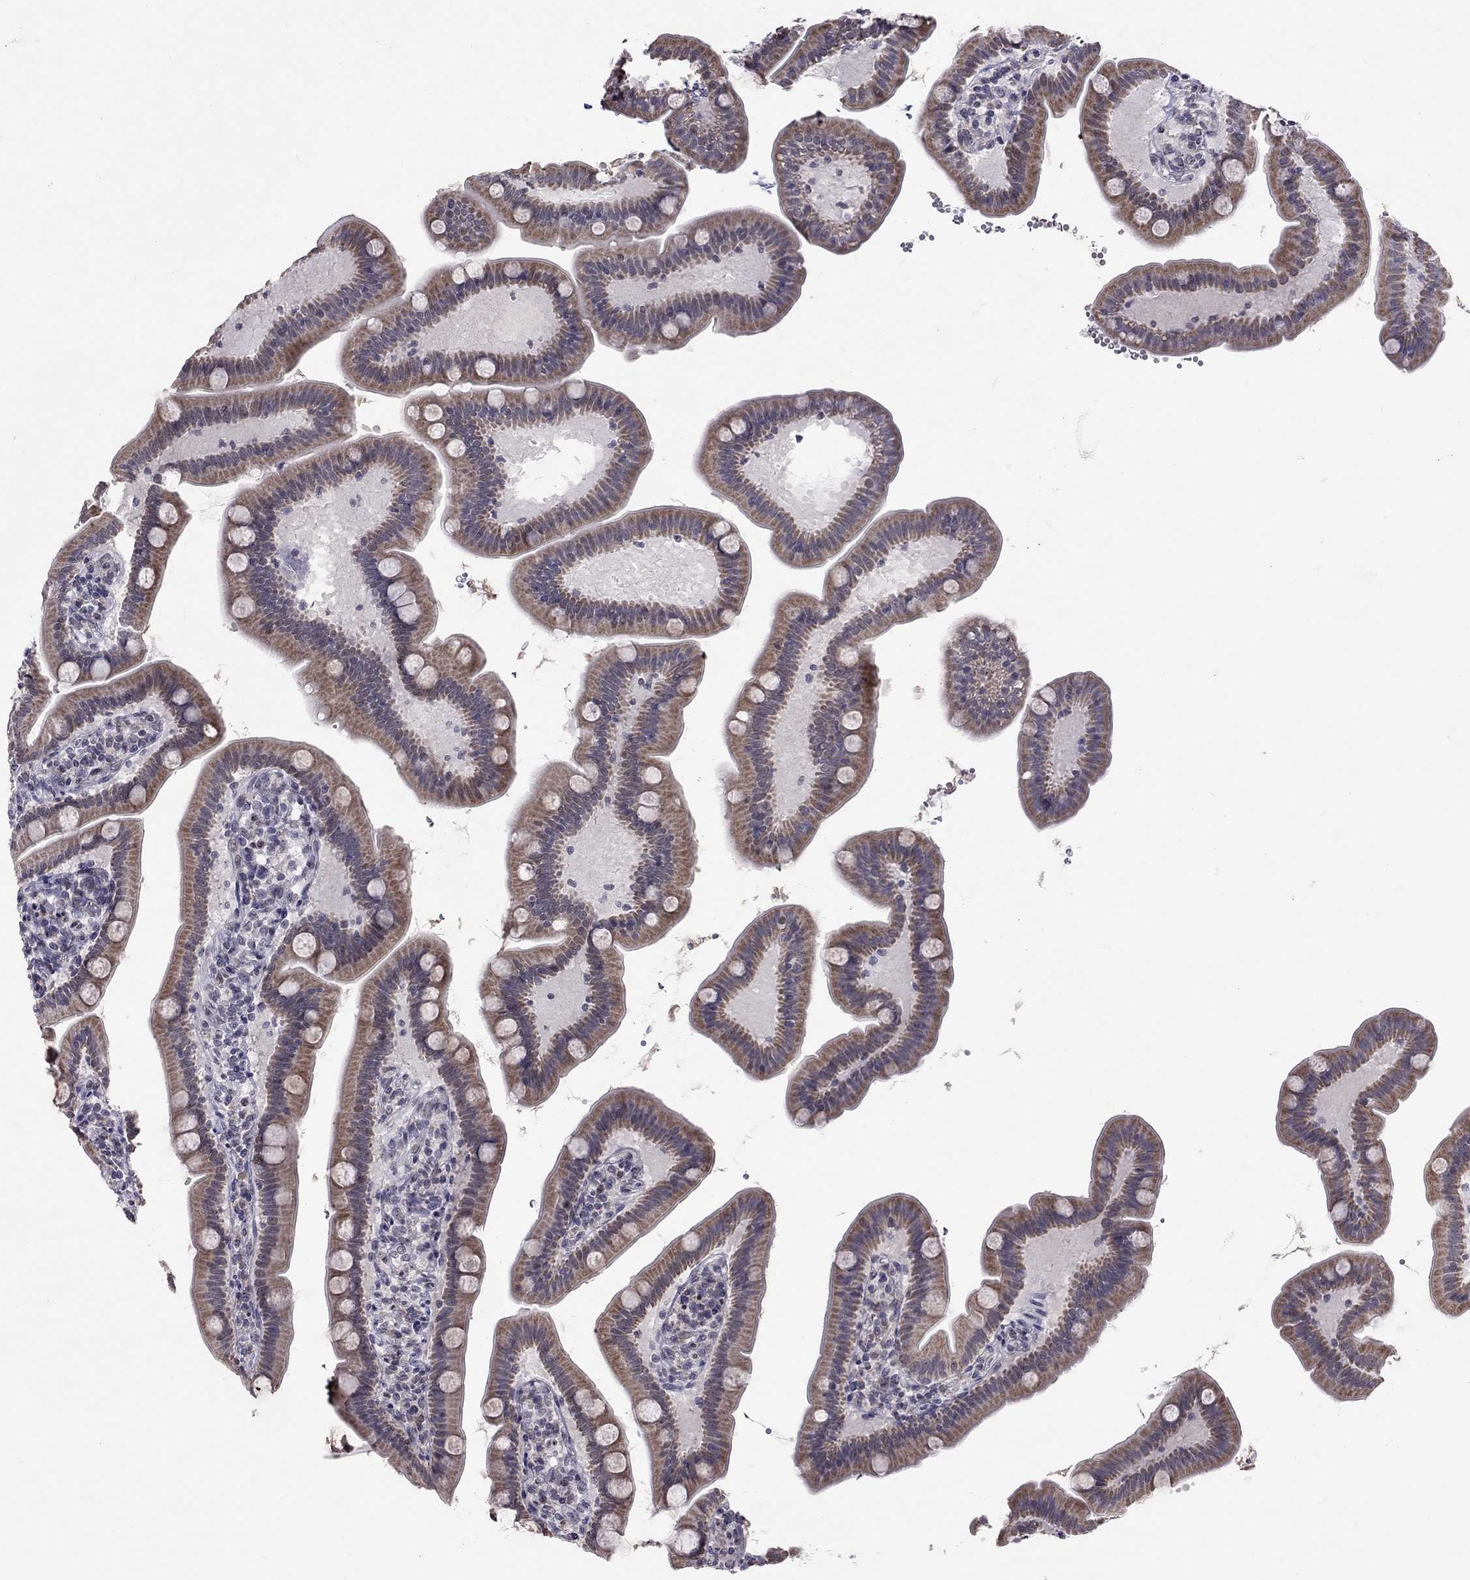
{"staining": {"intensity": "moderate", "quantity": "<25%", "location": "cytoplasmic/membranous"}, "tissue": "small intestine", "cell_type": "Glandular cells", "image_type": "normal", "snomed": [{"axis": "morphology", "description": "Normal tissue, NOS"}, {"axis": "topography", "description": "Small intestine"}], "caption": "The histopathology image displays a brown stain indicating the presence of a protein in the cytoplasmic/membranous of glandular cells in small intestine.", "gene": "HES5", "patient": {"sex": "male", "age": 66}}